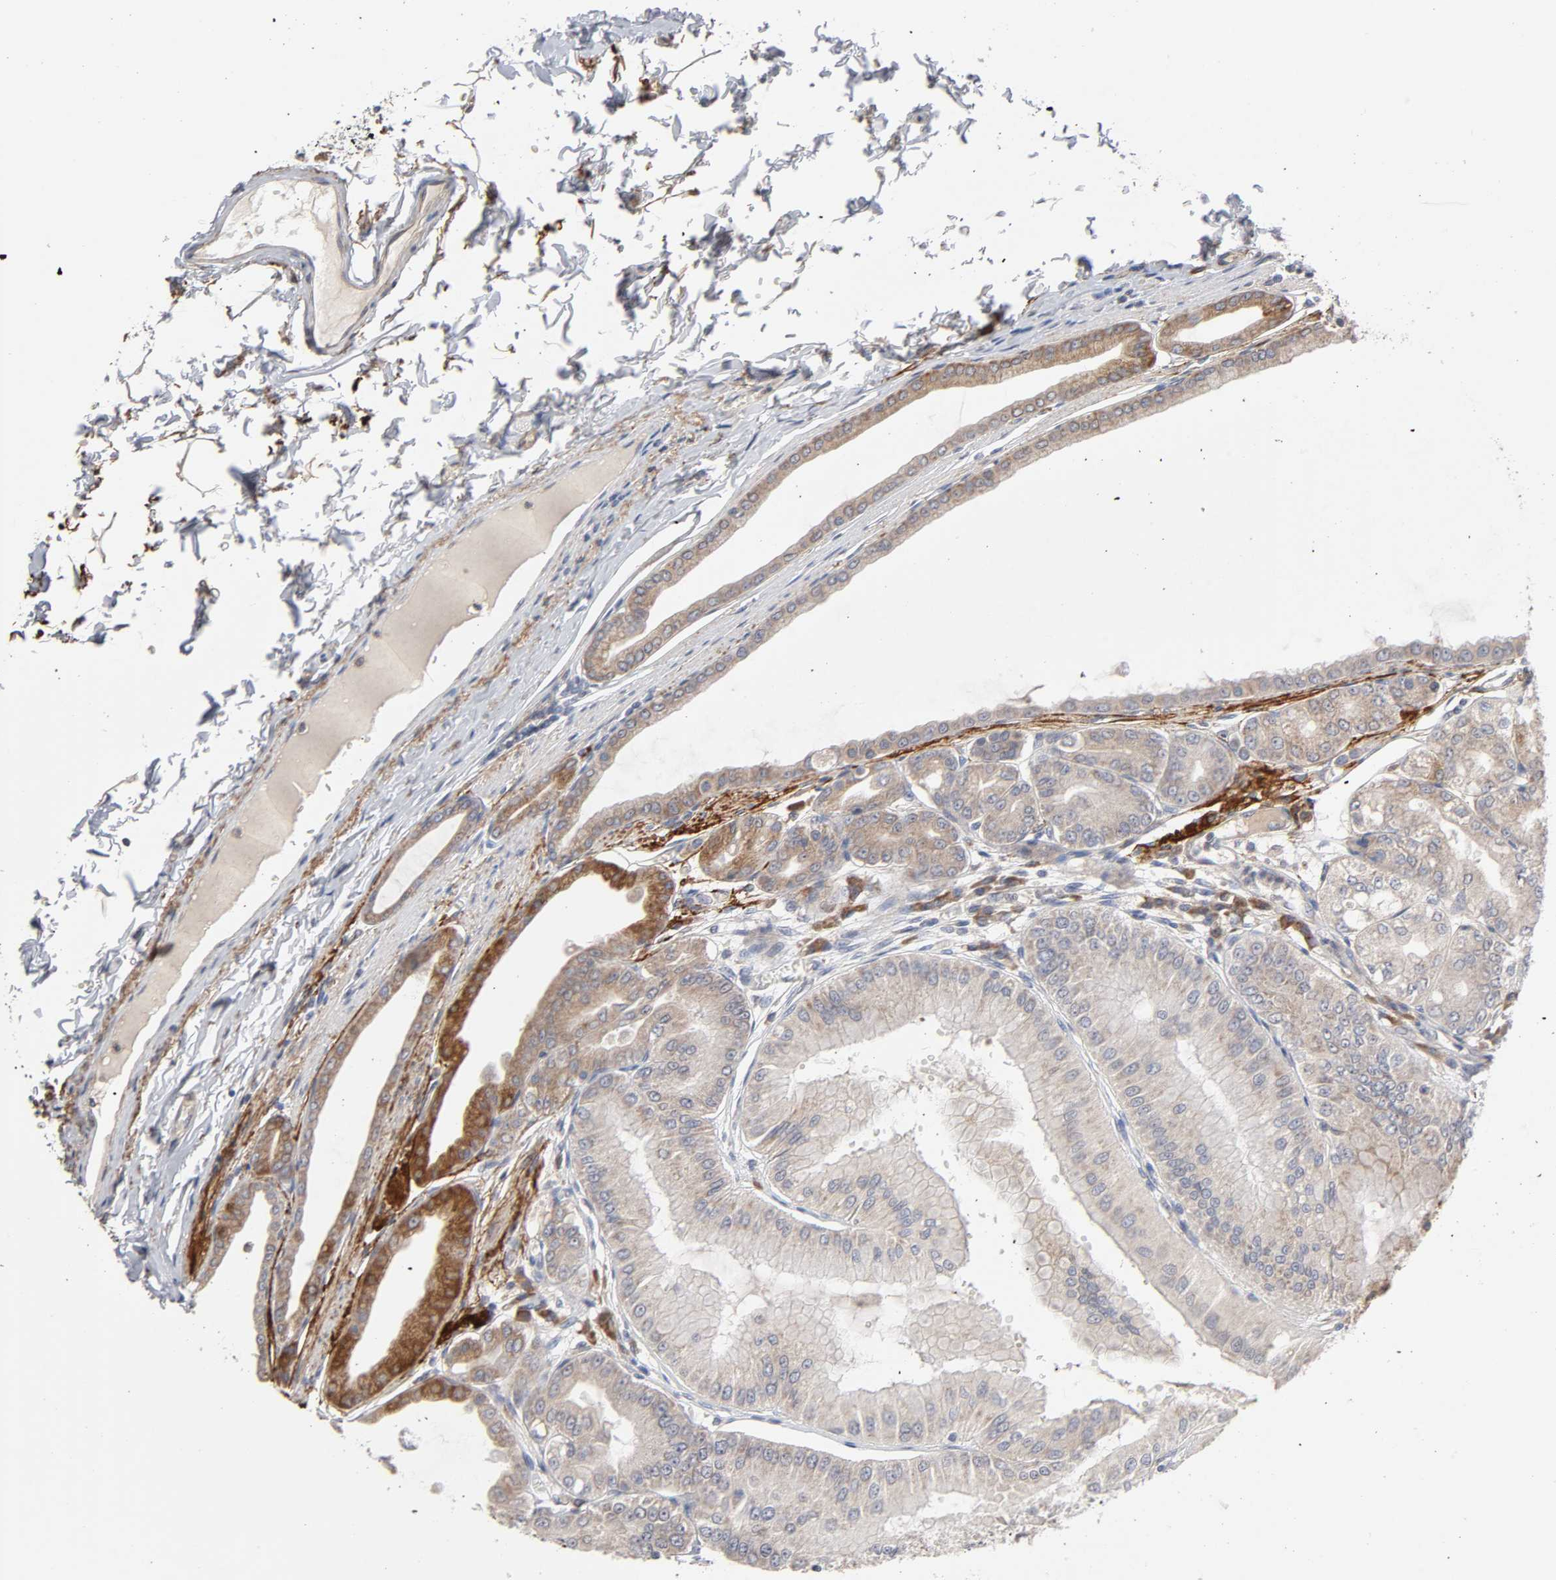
{"staining": {"intensity": "moderate", "quantity": ">75%", "location": "cytoplasmic/membranous"}, "tissue": "stomach", "cell_type": "Glandular cells", "image_type": "normal", "snomed": [{"axis": "morphology", "description": "Normal tissue, NOS"}, {"axis": "topography", "description": "Stomach, lower"}], "caption": "Stomach stained for a protein (brown) reveals moderate cytoplasmic/membranous positive staining in about >75% of glandular cells.", "gene": "IL4R", "patient": {"sex": "male", "age": 71}}